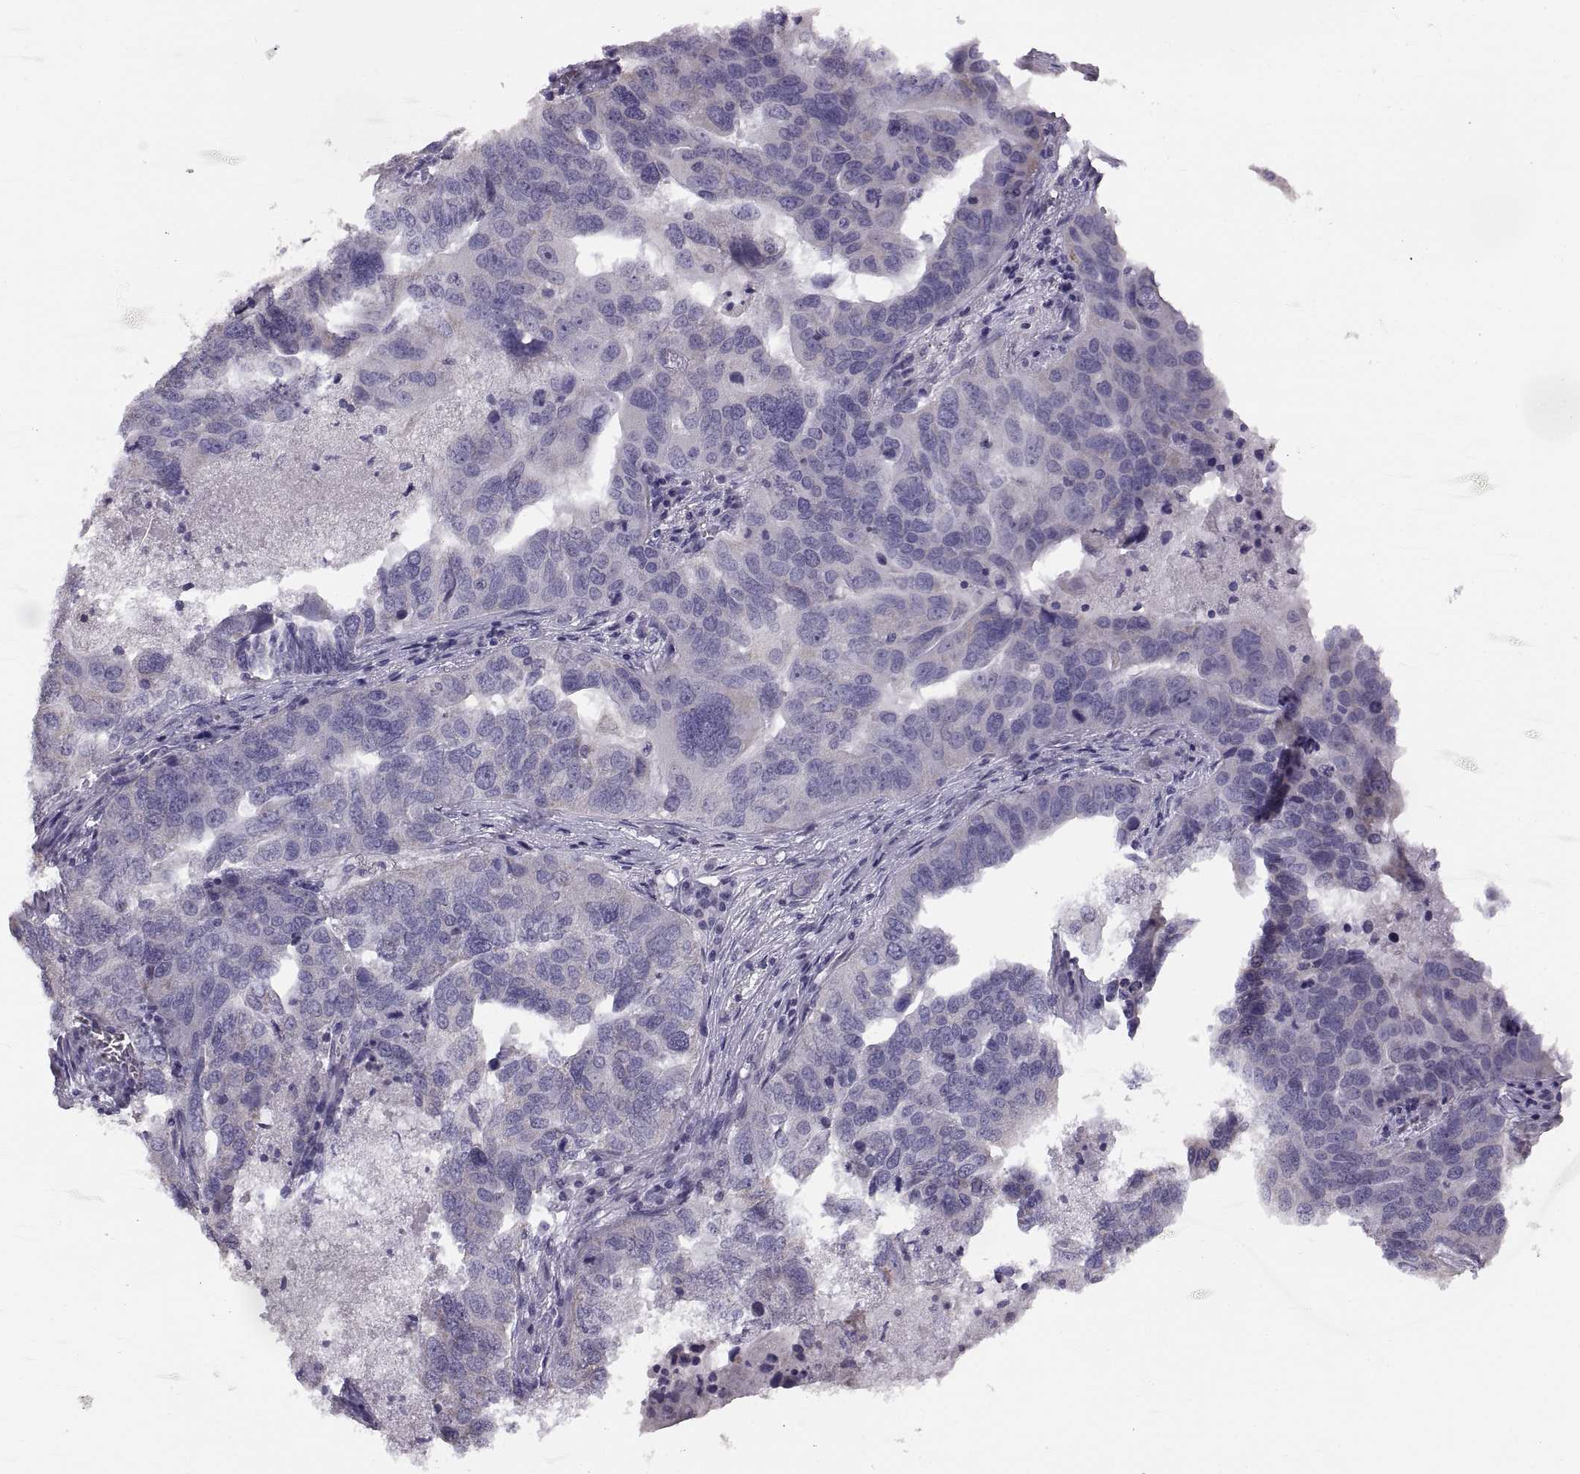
{"staining": {"intensity": "negative", "quantity": "none", "location": "none"}, "tissue": "ovarian cancer", "cell_type": "Tumor cells", "image_type": "cancer", "snomed": [{"axis": "morphology", "description": "Carcinoma, endometroid"}, {"axis": "topography", "description": "Soft tissue"}, {"axis": "topography", "description": "Ovary"}], "caption": "Ovarian endometroid carcinoma stained for a protein using immunohistochemistry (IHC) displays no expression tumor cells.", "gene": "WBP2NL", "patient": {"sex": "female", "age": 52}}